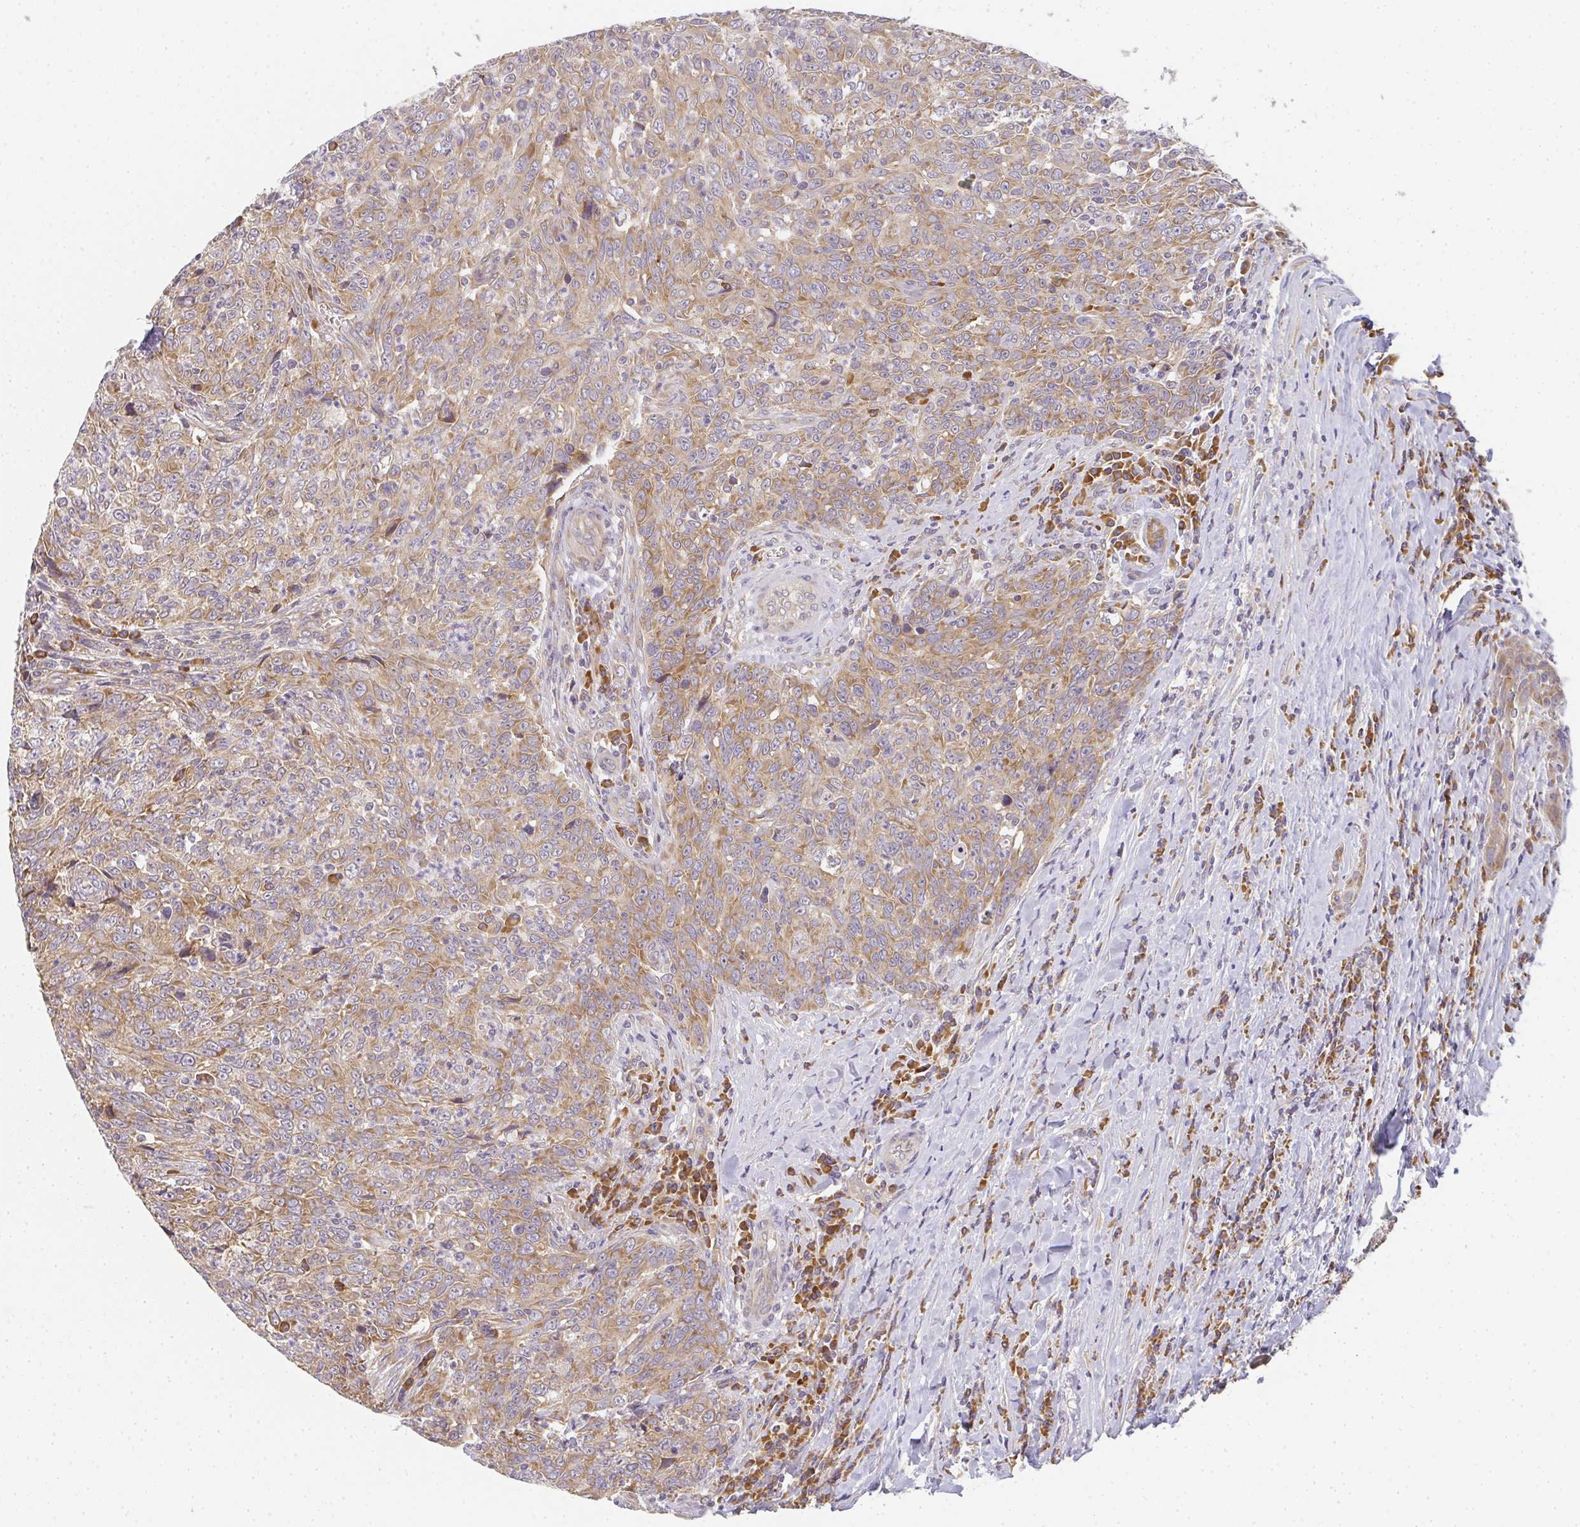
{"staining": {"intensity": "moderate", "quantity": "25%-75%", "location": "cytoplasmic/membranous"}, "tissue": "breast cancer", "cell_type": "Tumor cells", "image_type": "cancer", "snomed": [{"axis": "morphology", "description": "Duct carcinoma"}, {"axis": "topography", "description": "Breast"}], "caption": "Moderate cytoplasmic/membranous protein expression is identified in about 25%-75% of tumor cells in intraductal carcinoma (breast).", "gene": "SLC35B3", "patient": {"sex": "female", "age": 50}}